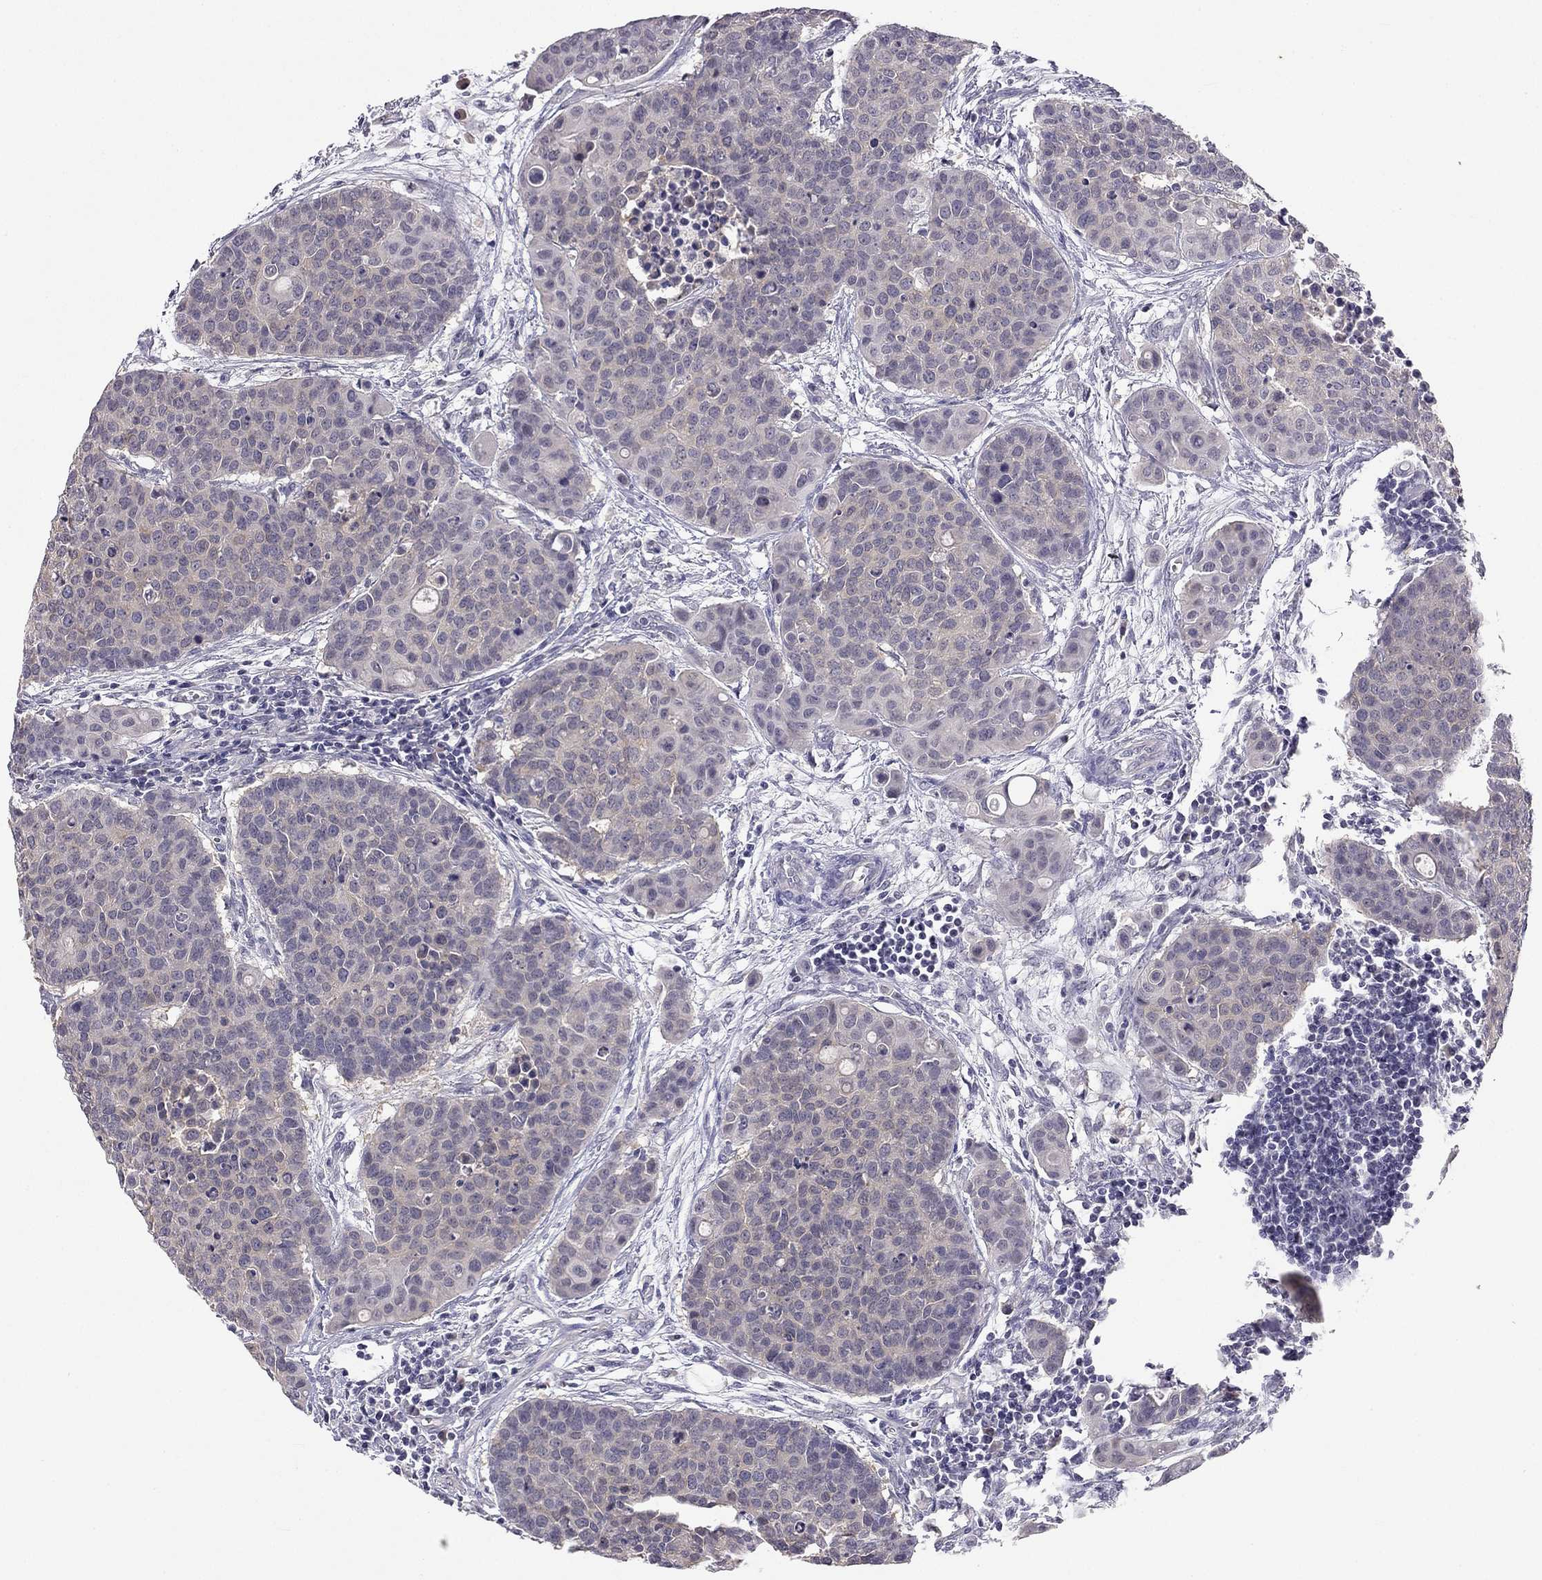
{"staining": {"intensity": "weak", "quantity": "<25%", "location": "cytoplasmic/membranous"}, "tissue": "carcinoid", "cell_type": "Tumor cells", "image_type": "cancer", "snomed": [{"axis": "morphology", "description": "Carcinoid, malignant, NOS"}, {"axis": "topography", "description": "Colon"}], "caption": "A histopathology image of human carcinoid is negative for staining in tumor cells.", "gene": "C16orf89", "patient": {"sex": "male", "age": 81}}